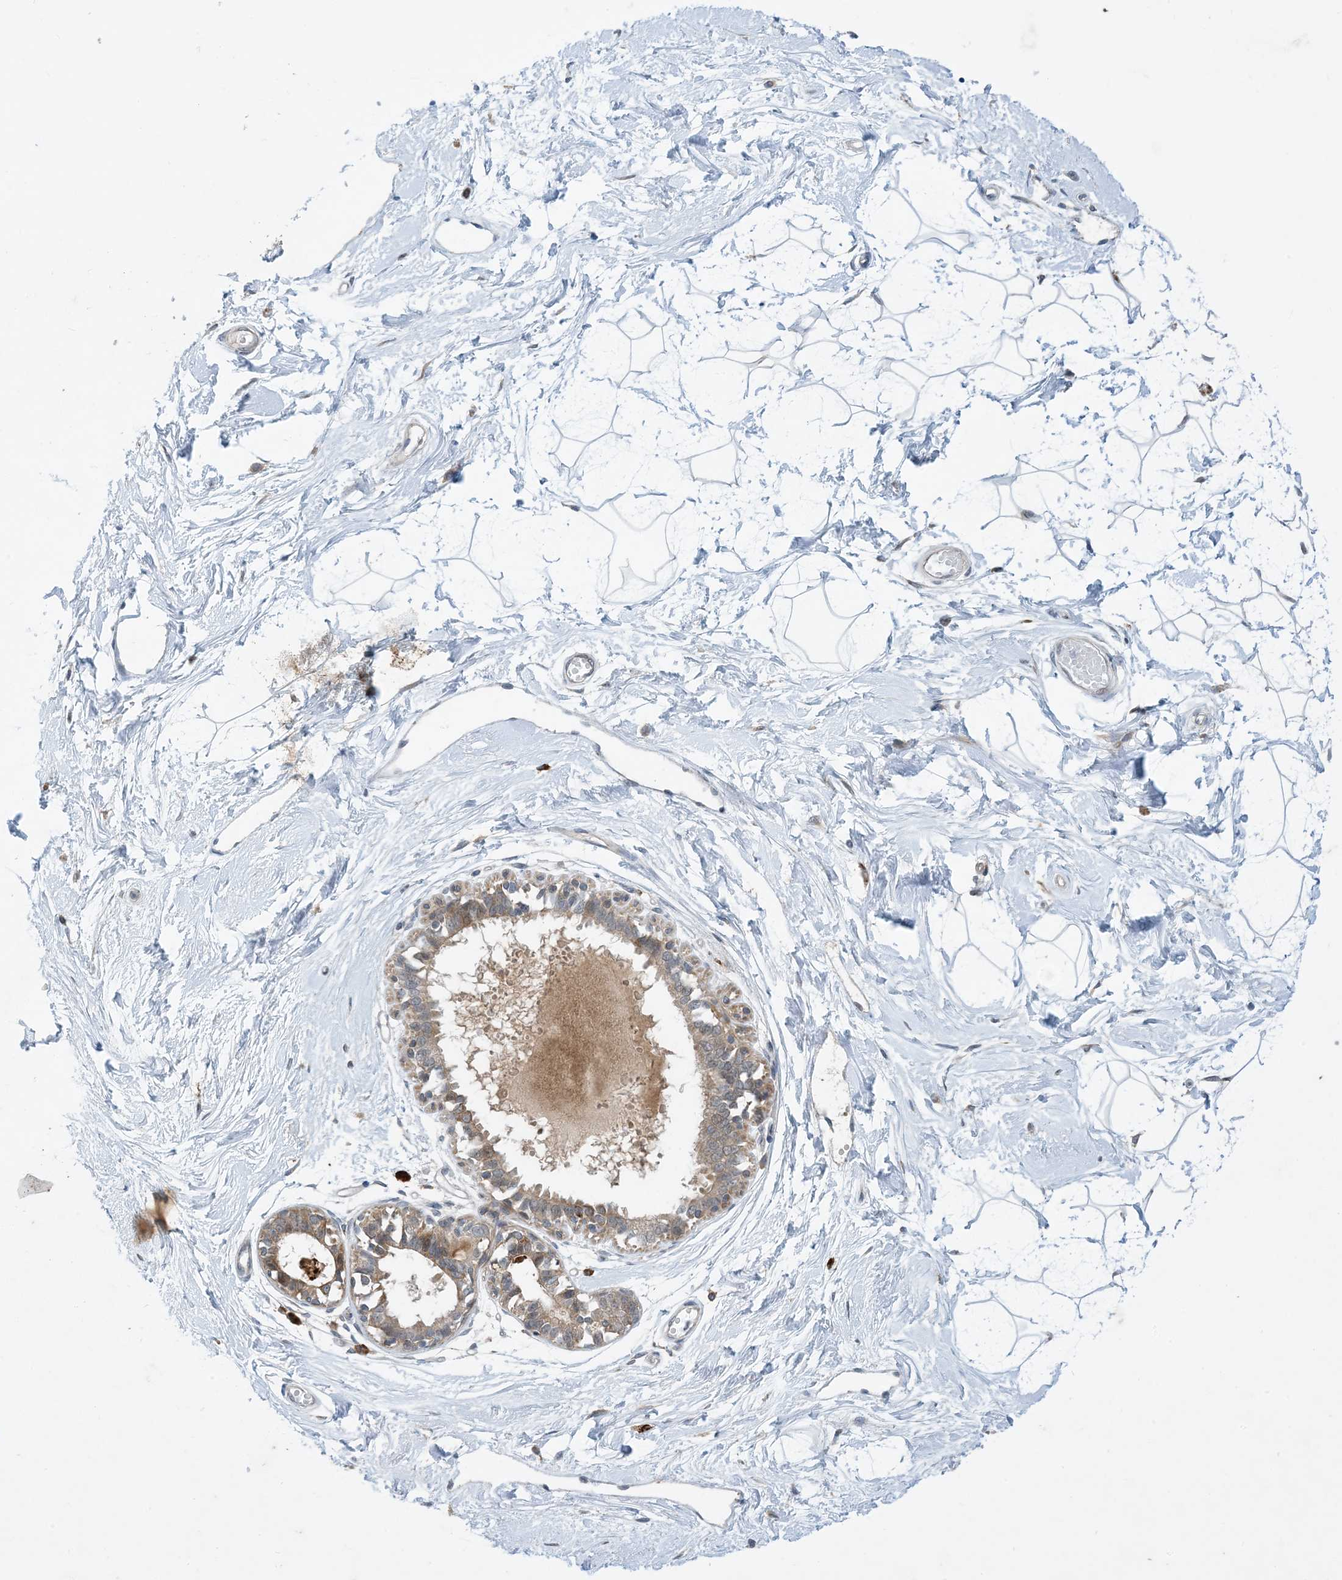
{"staining": {"intensity": "negative", "quantity": "none", "location": "none"}, "tissue": "breast", "cell_type": "Adipocytes", "image_type": "normal", "snomed": [{"axis": "morphology", "description": "Normal tissue, NOS"}, {"axis": "topography", "description": "Breast"}], "caption": "Protein analysis of normal breast exhibits no significant expression in adipocytes. The staining is performed using DAB (3,3'-diaminobenzidine) brown chromogen with nuclei counter-stained in using hematoxylin.", "gene": "PHOSPHO2", "patient": {"sex": "female", "age": 45}}